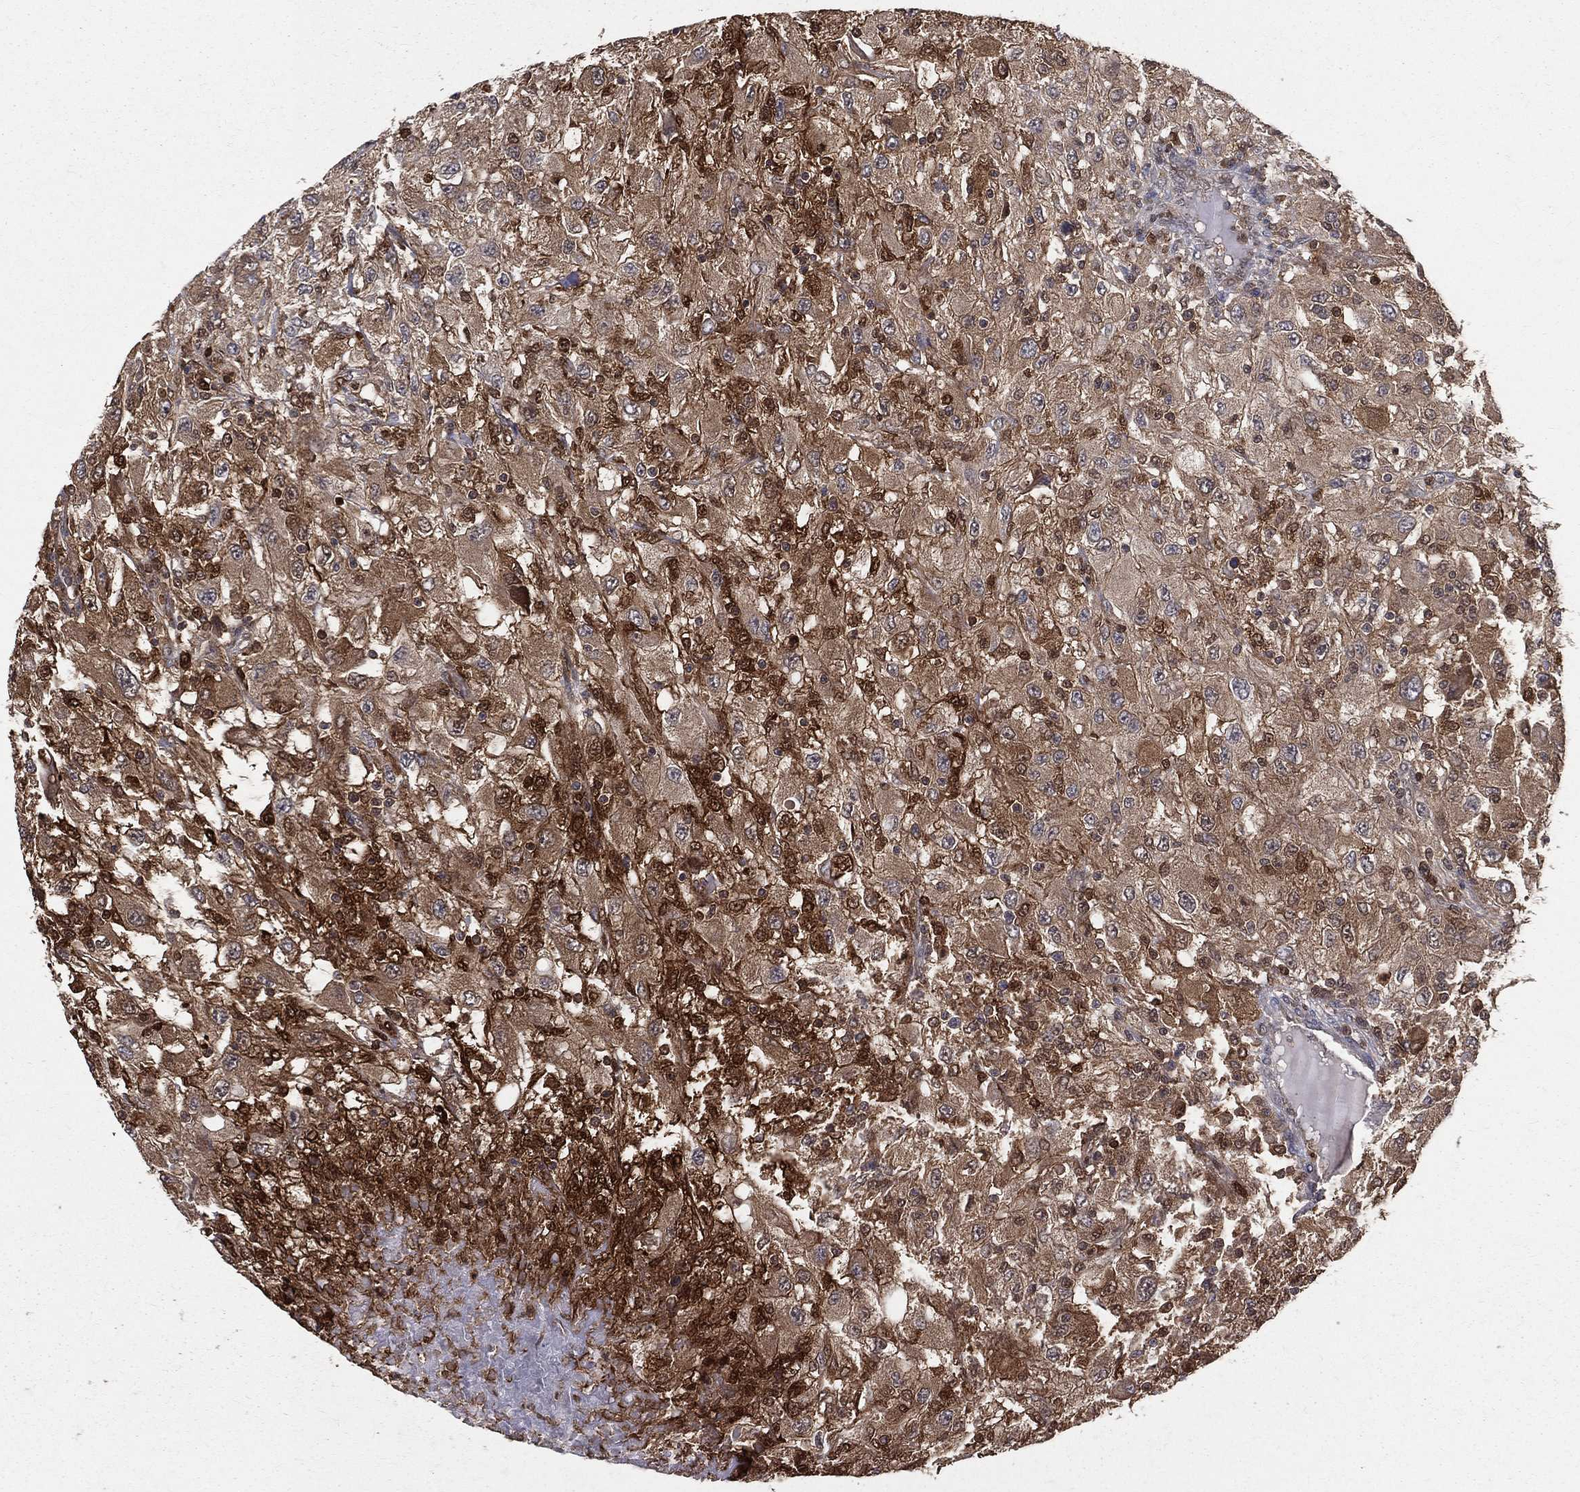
{"staining": {"intensity": "strong", "quantity": "<25%", "location": "cytoplasmic/membranous,nuclear"}, "tissue": "renal cancer", "cell_type": "Tumor cells", "image_type": "cancer", "snomed": [{"axis": "morphology", "description": "Adenocarcinoma, NOS"}, {"axis": "topography", "description": "Kidney"}], "caption": "An IHC image of tumor tissue is shown. Protein staining in brown shows strong cytoplasmic/membranous and nuclear positivity in renal adenocarcinoma within tumor cells. (DAB (3,3'-diaminobenzidine) IHC with brightfield microscopy, high magnification).", "gene": "ENO1", "patient": {"sex": "female", "age": 67}}